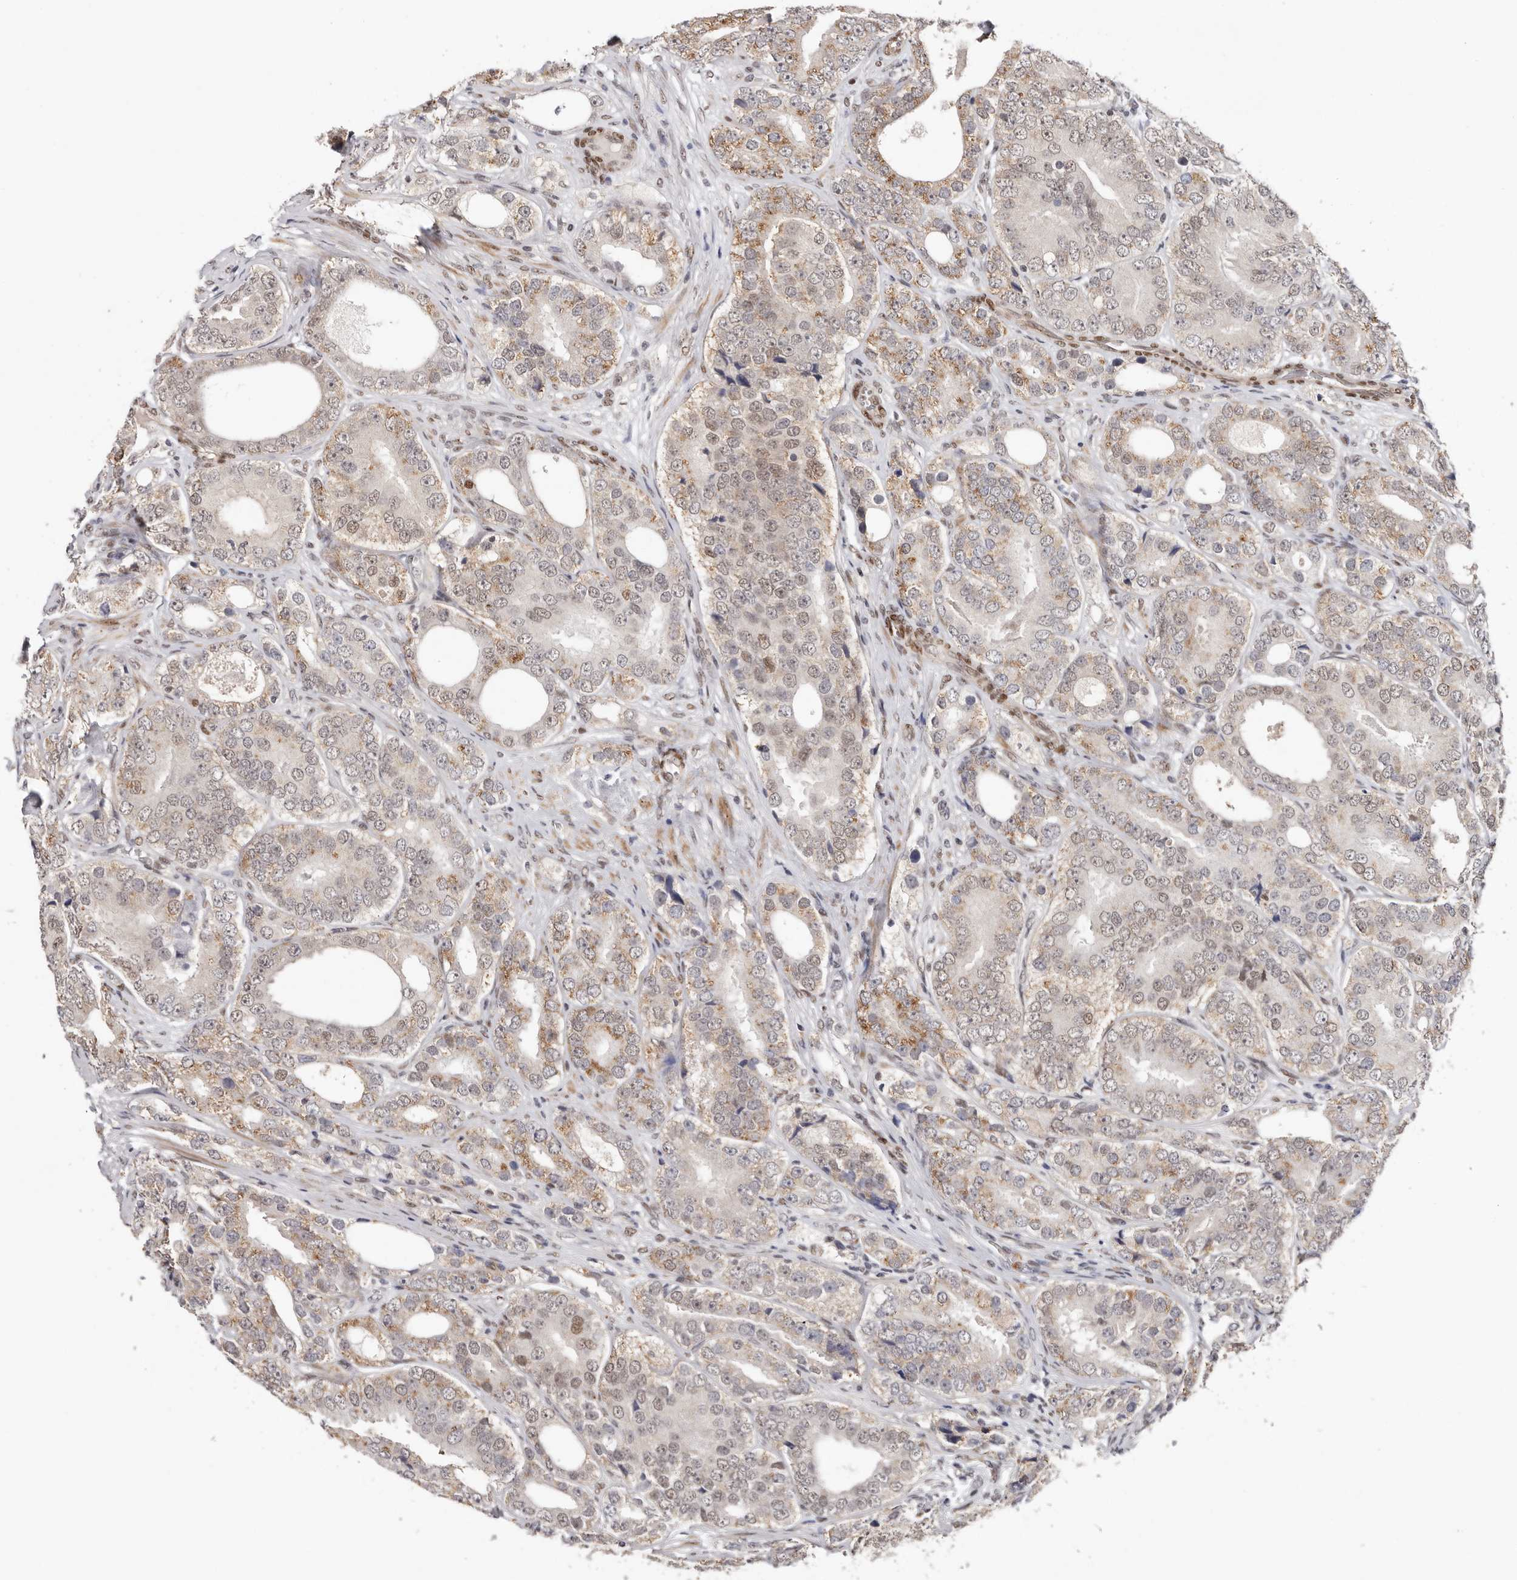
{"staining": {"intensity": "weak", "quantity": "25%-75%", "location": "cytoplasmic/membranous"}, "tissue": "prostate cancer", "cell_type": "Tumor cells", "image_type": "cancer", "snomed": [{"axis": "morphology", "description": "Adenocarcinoma, High grade"}, {"axis": "topography", "description": "Prostate"}], "caption": "Tumor cells show low levels of weak cytoplasmic/membranous positivity in about 25%-75% of cells in human prostate cancer.", "gene": "SMAD7", "patient": {"sex": "male", "age": 56}}